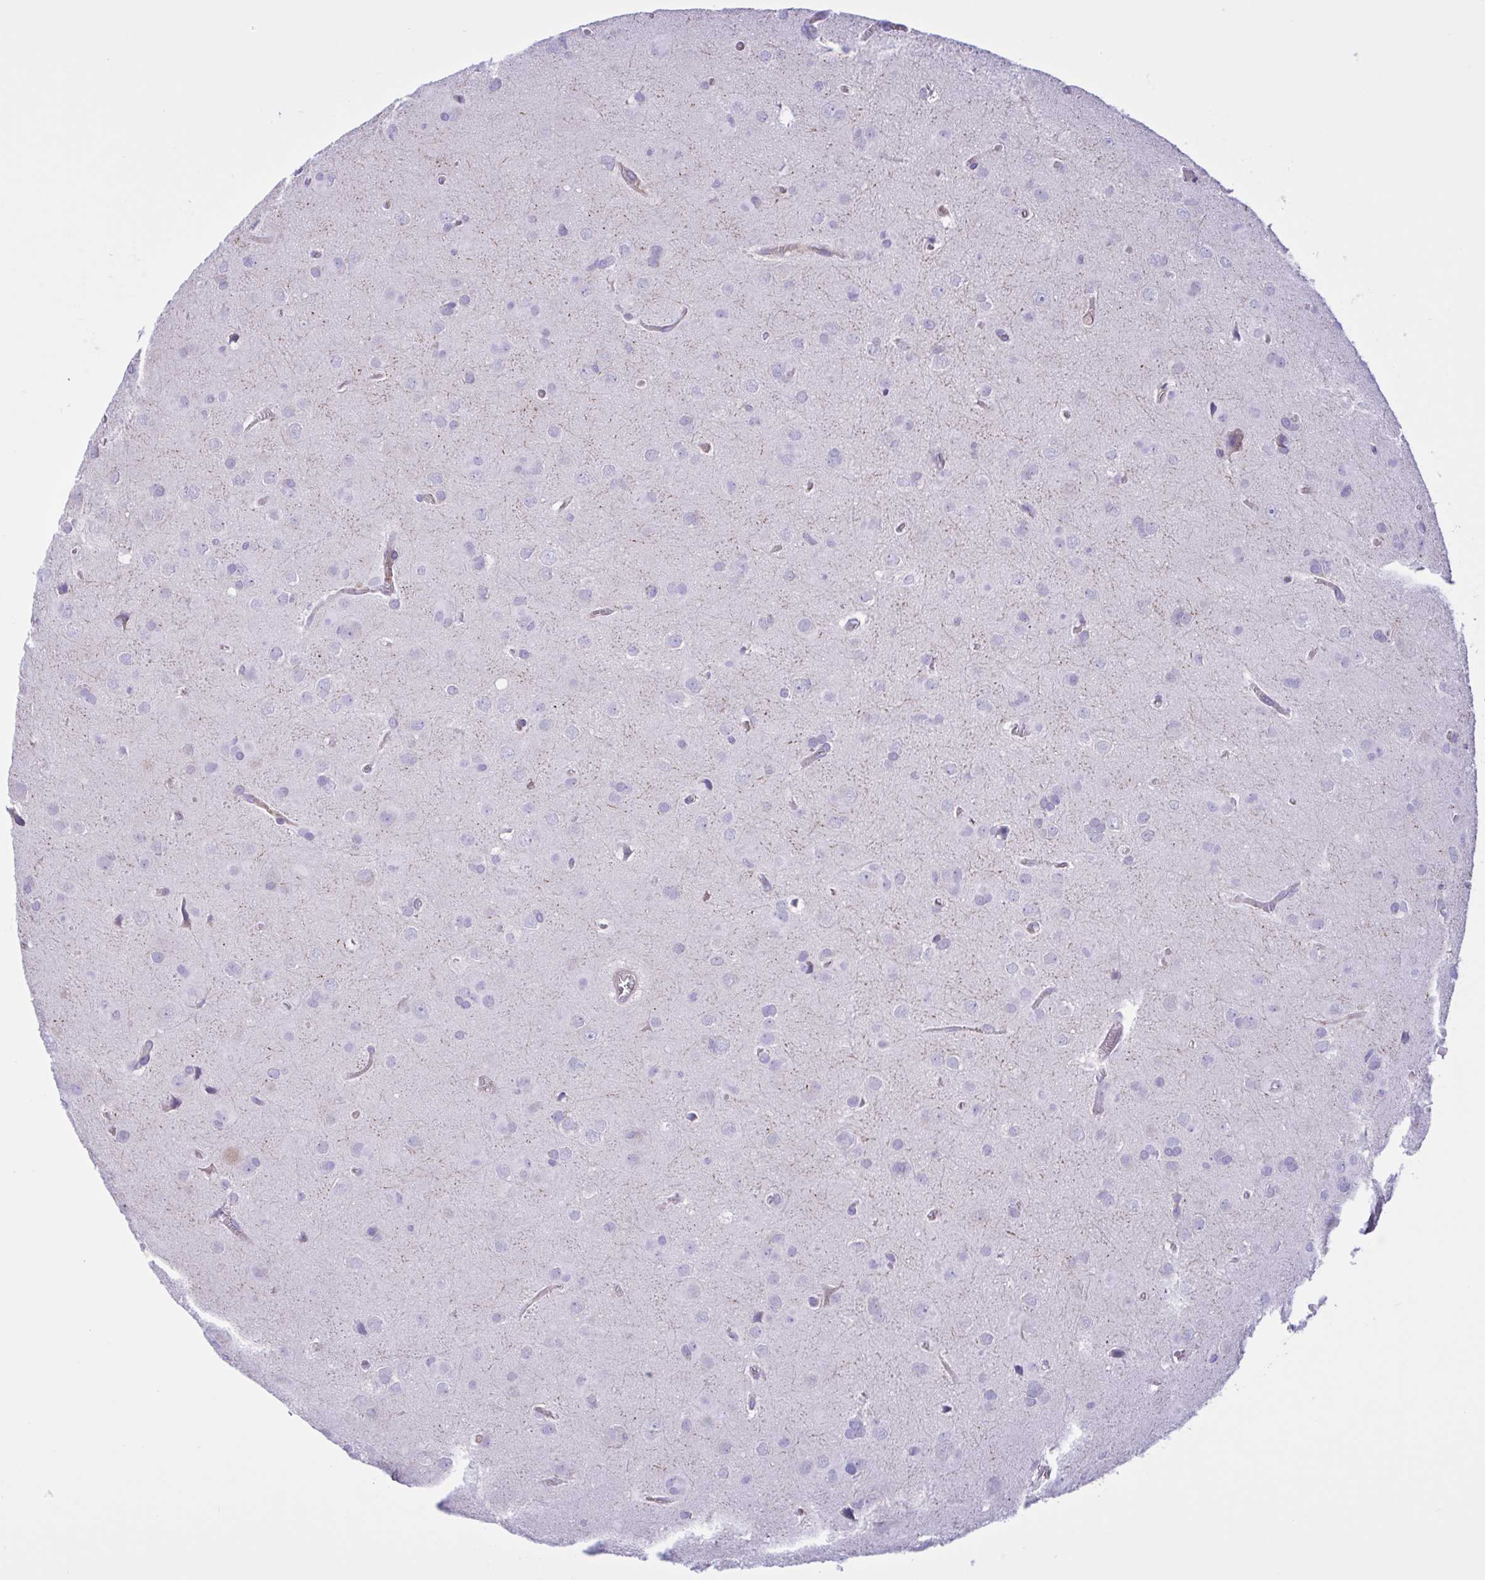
{"staining": {"intensity": "negative", "quantity": "none", "location": "none"}, "tissue": "glioma", "cell_type": "Tumor cells", "image_type": "cancer", "snomed": [{"axis": "morphology", "description": "Glioma, malignant, Low grade"}, {"axis": "topography", "description": "Brain"}], "caption": "Histopathology image shows no significant protein expression in tumor cells of glioma. The staining is performed using DAB brown chromogen with nuclei counter-stained in using hematoxylin.", "gene": "OR51M1", "patient": {"sex": "male", "age": 58}}